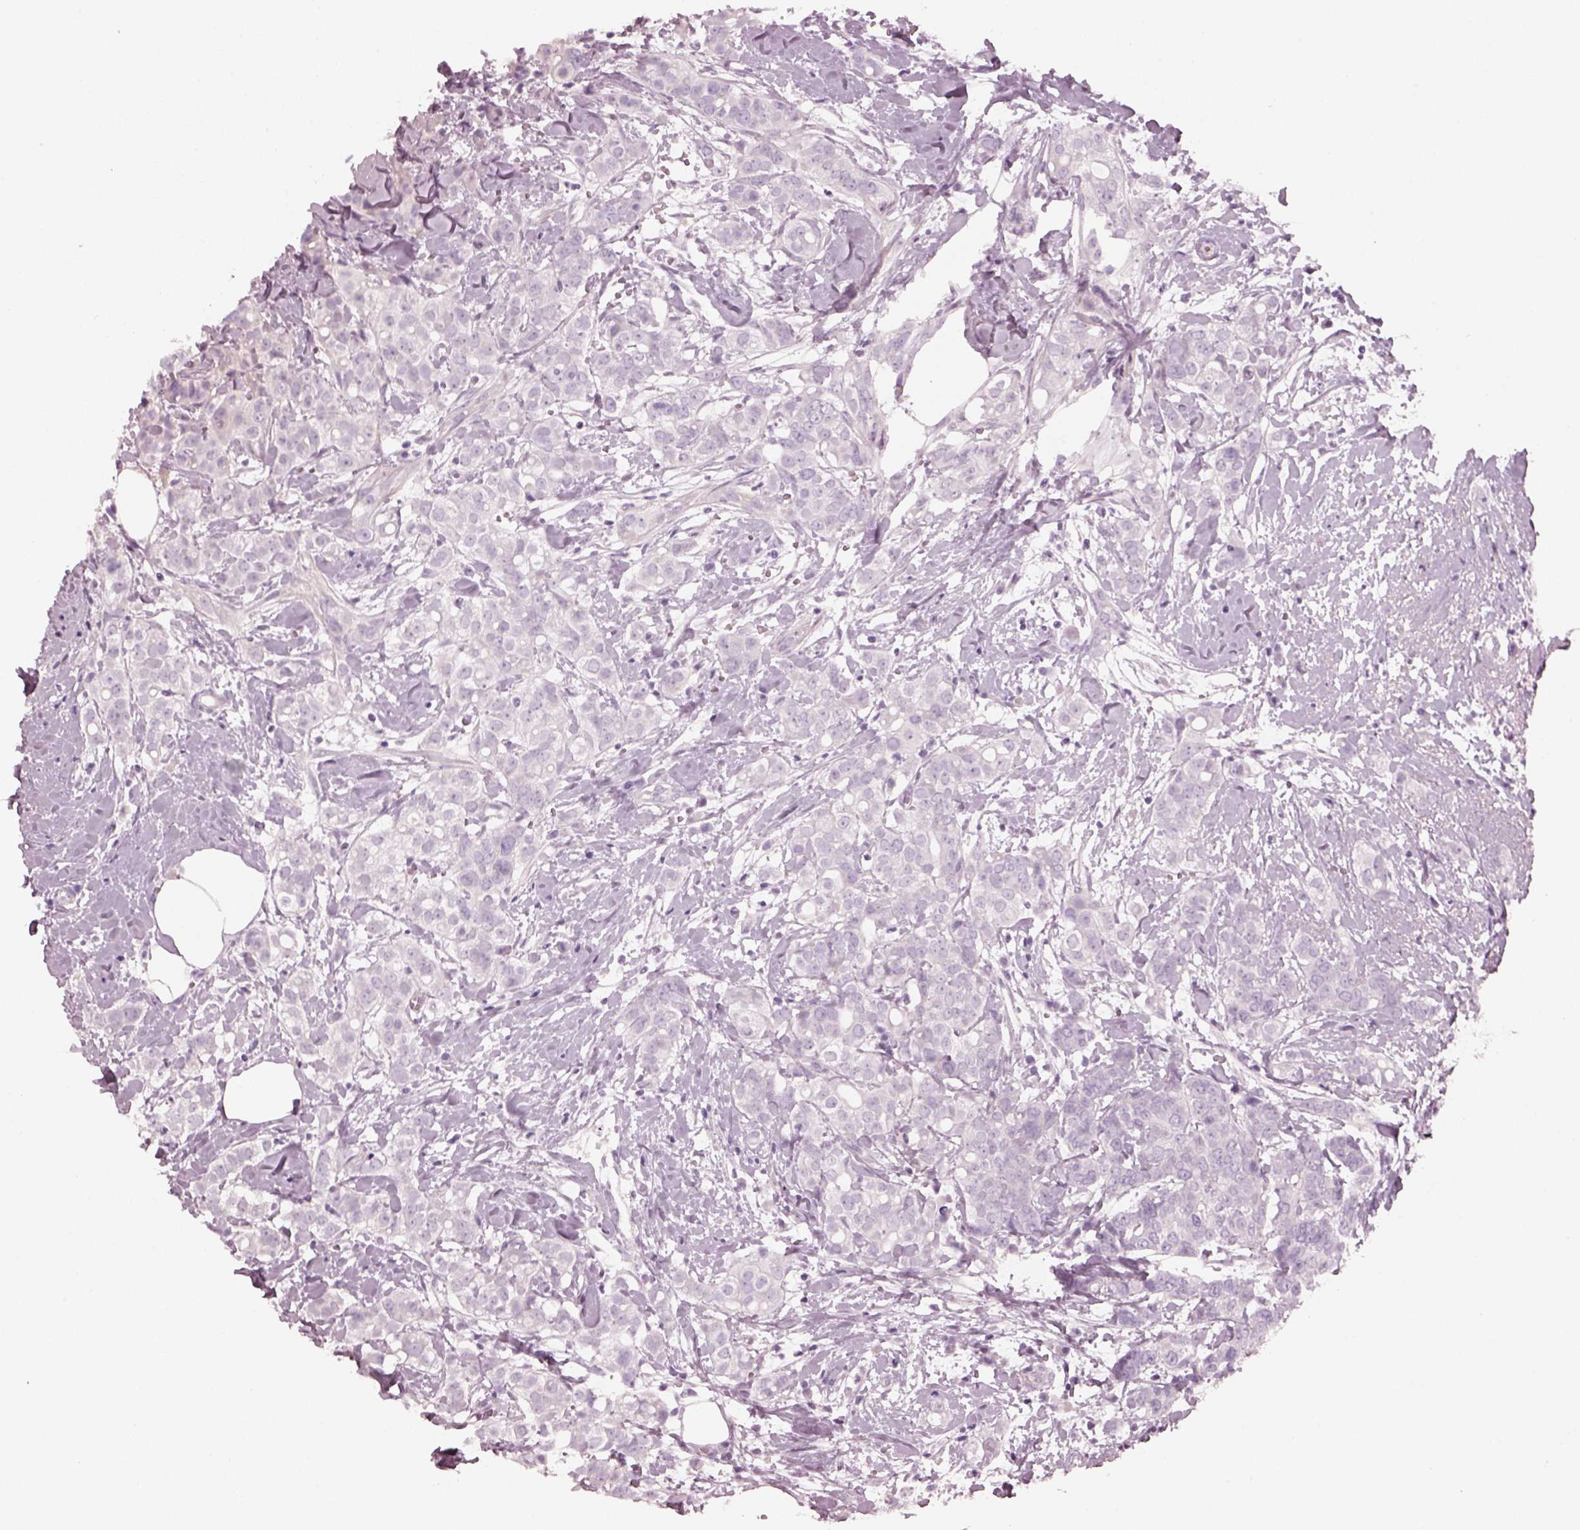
{"staining": {"intensity": "negative", "quantity": "none", "location": "none"}, "tissue": "breast cancer", "cell_type": "Tumor cells", "image_type": "cancer", "snomed": [{"axis": "morphology", "description": "Duct carcinoma"}, {"axis": "topography", "description": "Breast"}], "caption": "A micrograph of human invasive ductal carcinoma (breast) is negative for staining in tumor cells.", "gene": "PDC", "patient": {"sex": "female", "age": 40}}